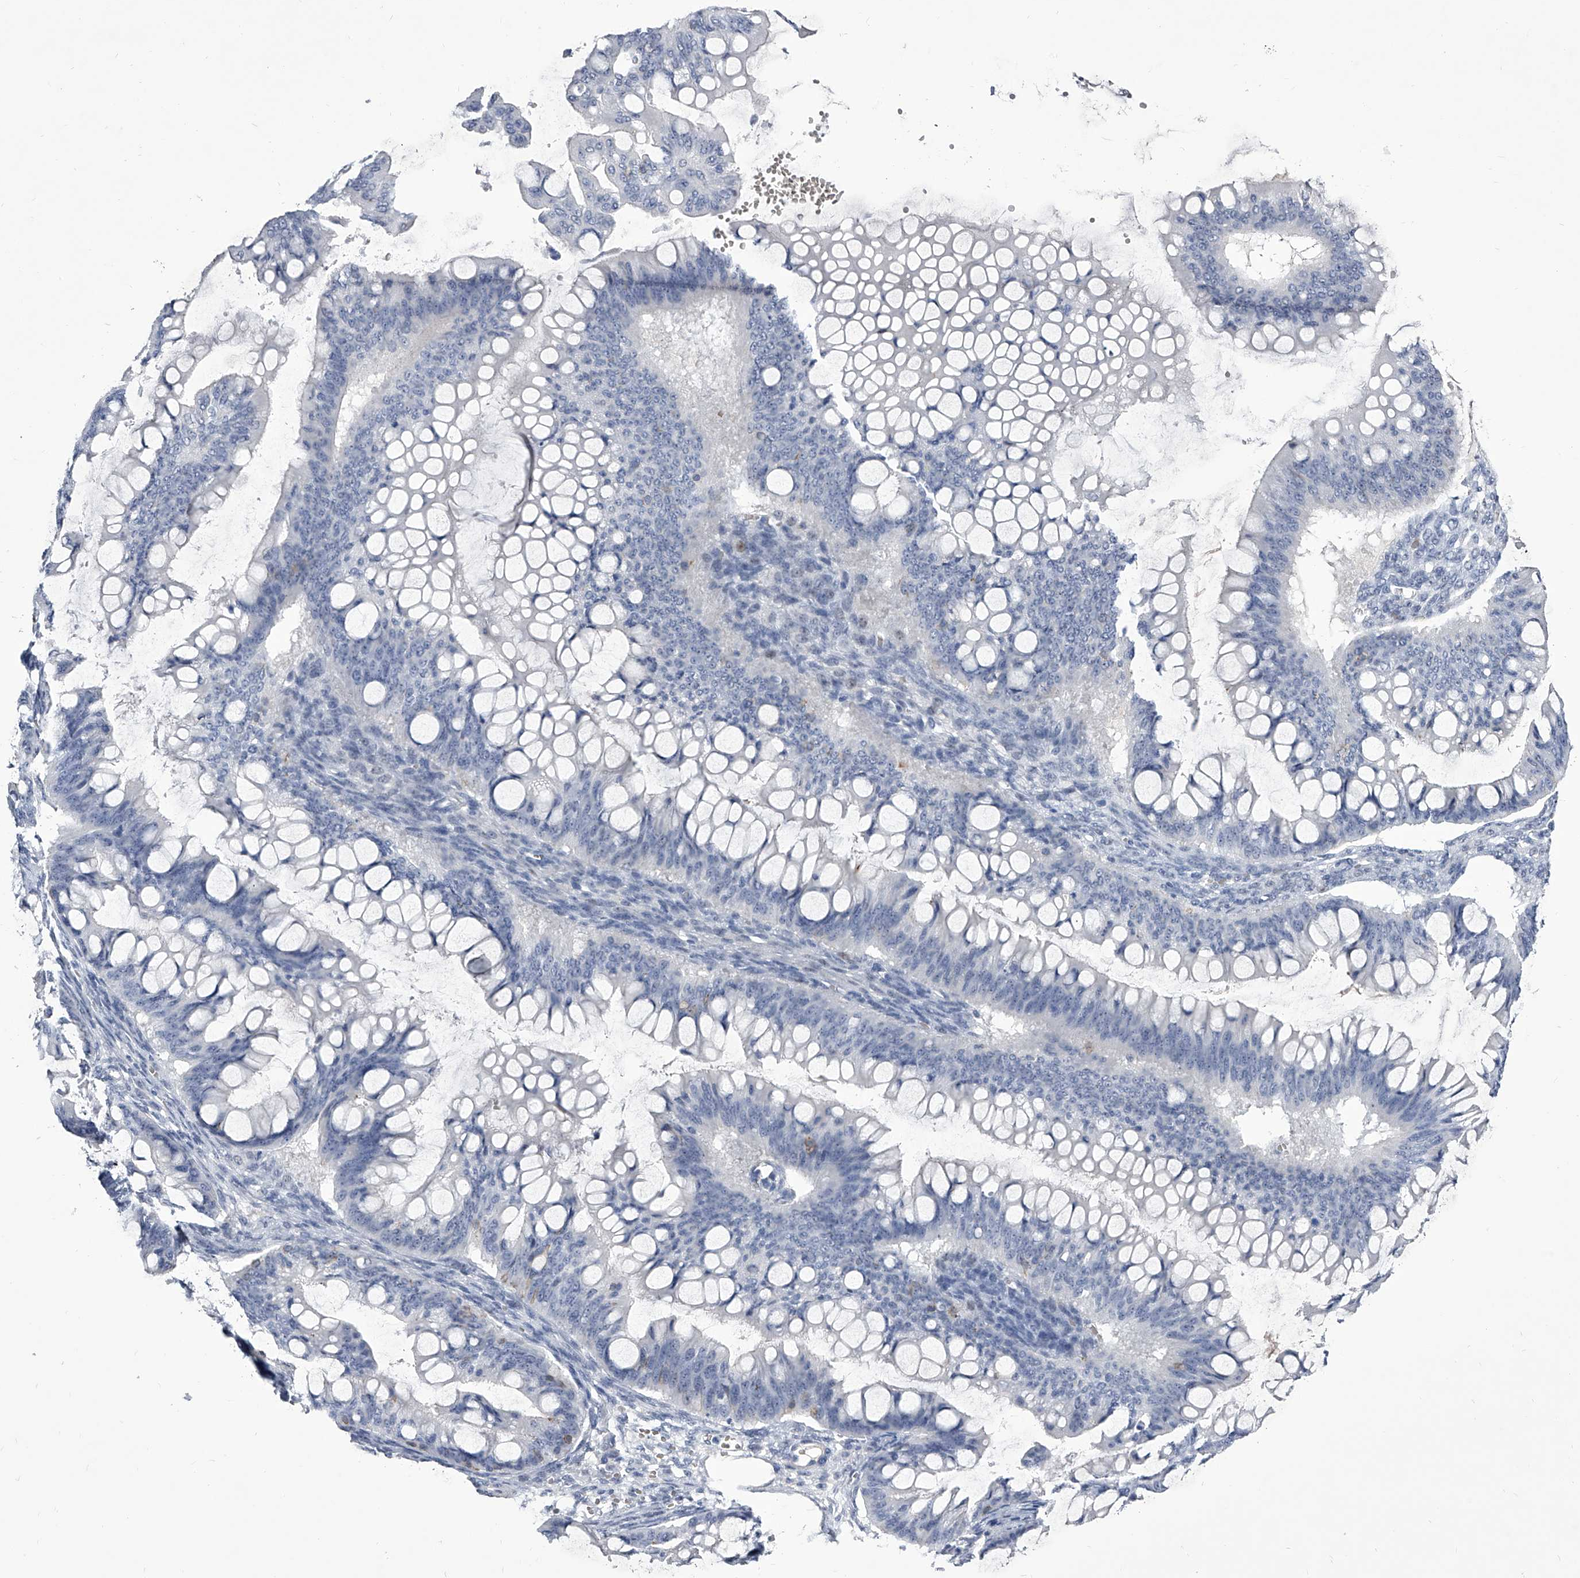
{"staining": {"intensity": "negative", "quantity": "none", "location": "none"}, "tissue": "ovarian cancer", "cell_type": "Tumor cells", "image_type": "cancer", "snomed": [{"axis": "morphology", "description": "Cystadenocarcinoma, mucinous, NOS"}, {"axis": "topography", "description": "Ovary"}], "caption": "Tumor cells show no significant expression in mucinous cystadenocarcinoma (ovarian).", "gene": "CRISP2", "patient": {"sex": "female", "age": 73}}